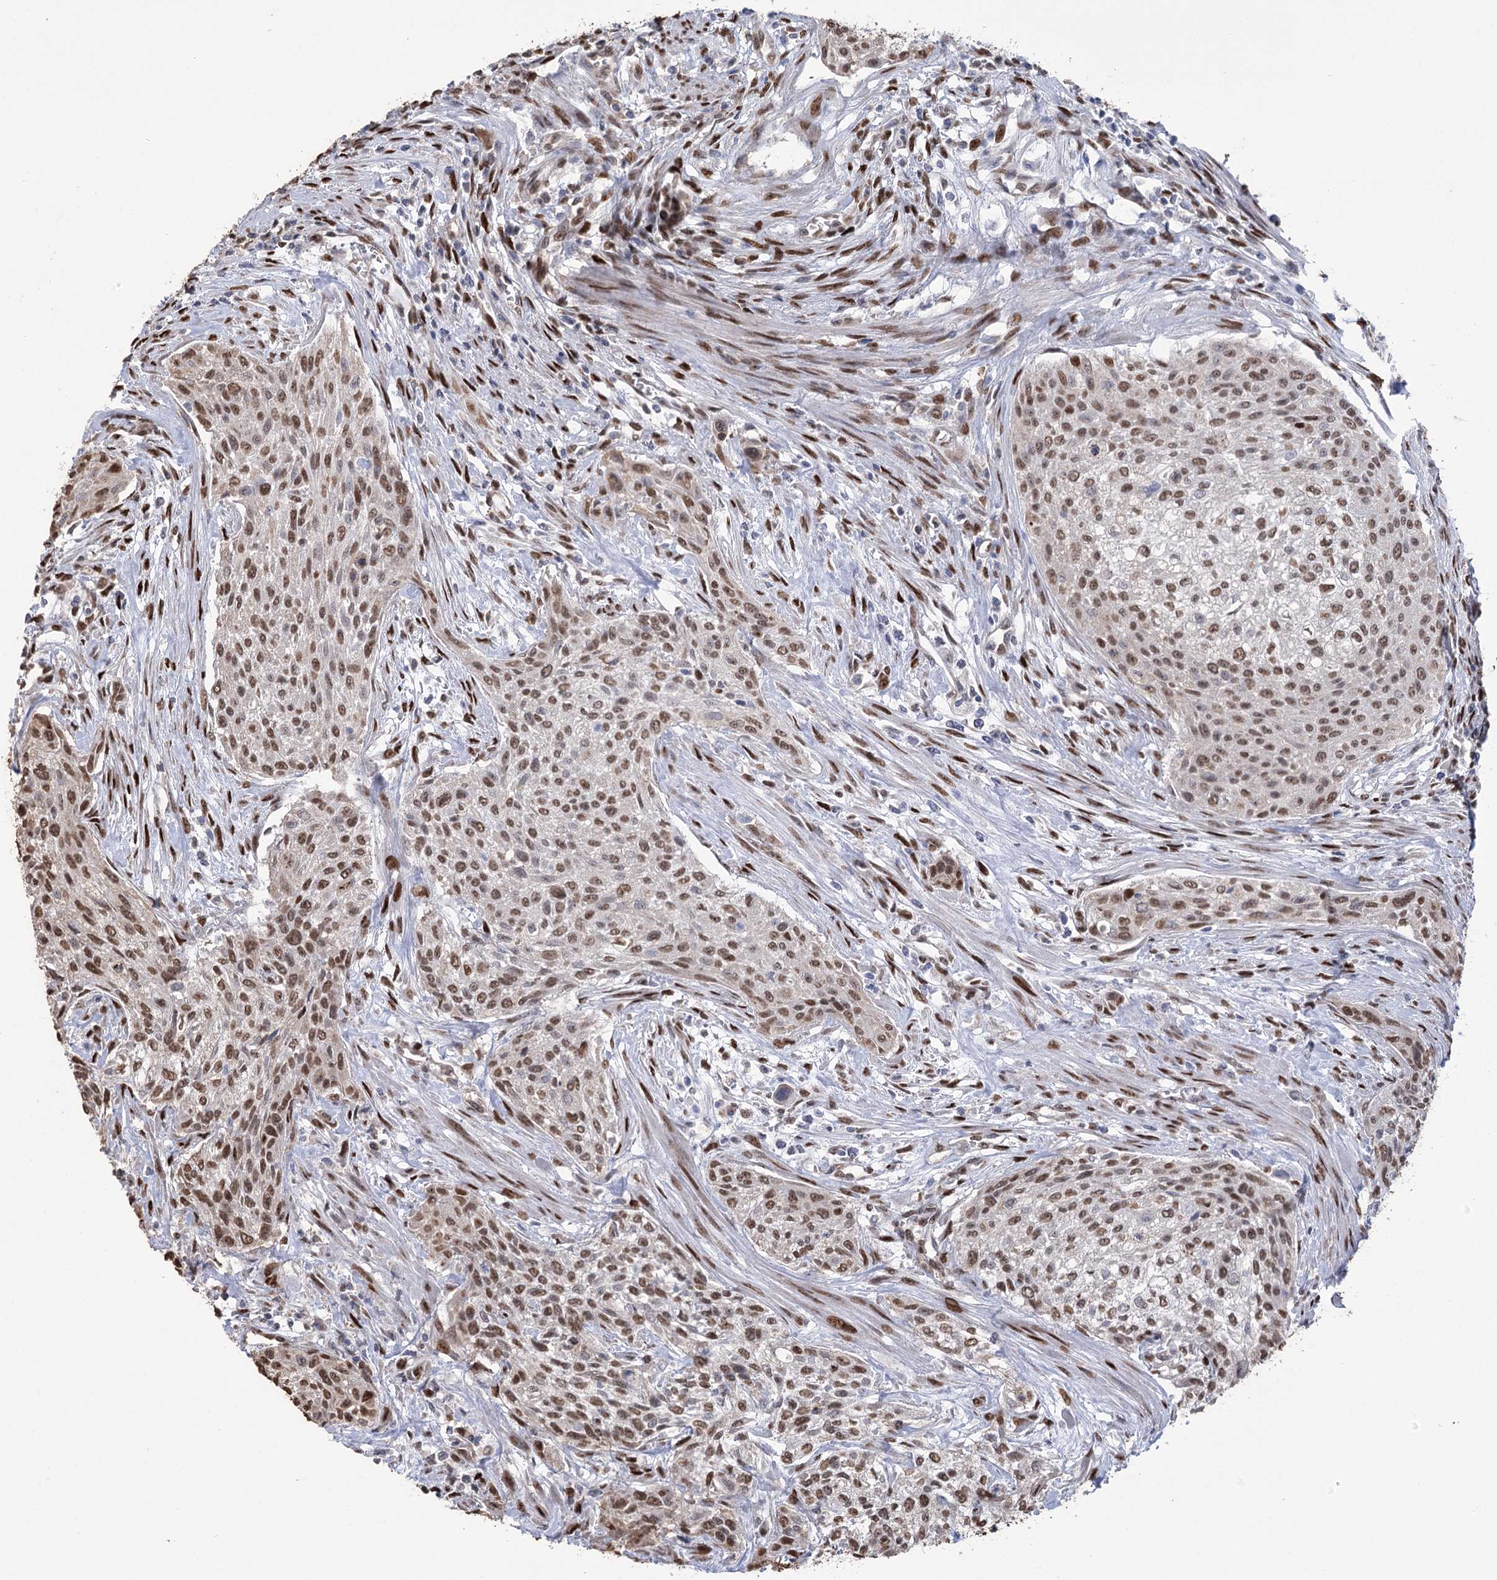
{"staining": {"intensity": "moderate", "quantity": ">75%", "location": "nuclear"}, "tissue": "urothelial cancer", "cell_type": "Tumor cells", "image_type": "cancer", "snomed": [{"axis": "morphology", "description": "Normal tissue, NOS"}, {"axis": "morphology", "description": "Urothelial carcinoma, NOS"}, {"axis": "topography", "description": "Urinary bladder"}, {"axis": "topography", "description": "Peripheral nerve tissue"}], "caption": "An immunohistochemistry micrograph of tumor tissue is shown. Protein staining in brown labels moderate nuclear positivity in urothelial cancer within tumor cells.", "gene": "NFU1", "patient": {"sex": "male", "age": 35}}